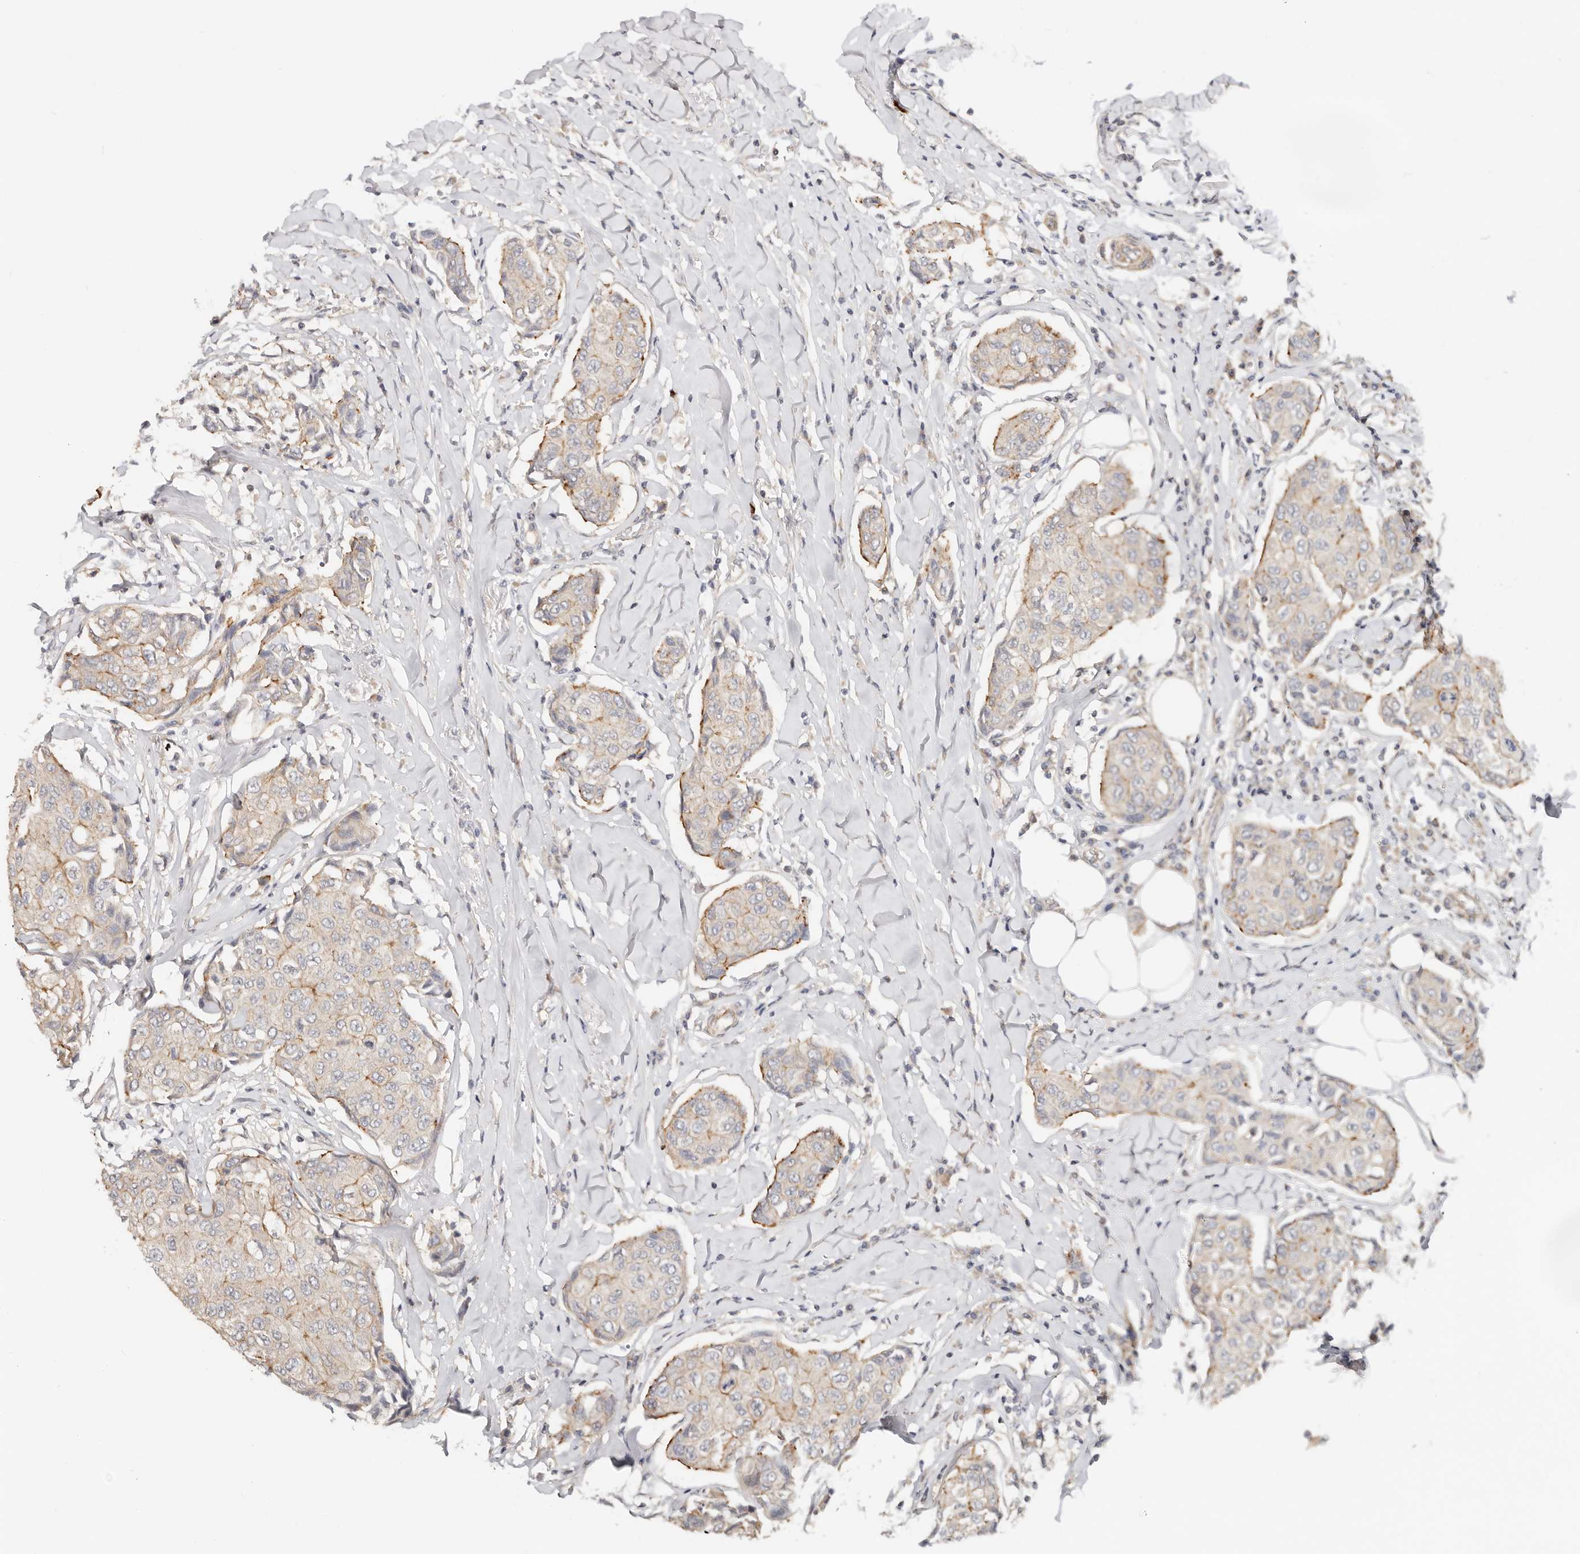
{"staining": {"intensity": "moderate", "quantity": "<25%", "location": "cytoplasmic/membranous"}, "tissue": "breast cancer", "cell_type": "Tumor cells", "image_type": "cancer", "snomed": [{"axis": "morphology", "description": "Duct carcinoma"}, {"axis": "topography", "description": "Breast"}], "caption": "A micrograph of breast invasive ductal carcinoma stained for a protein demonstrates moderate cytoplasmic/membranous brown staining in tumor cells. Using DAB (3,3'-diaminobenzidine) (brown) and hematoxylin (blue) stains, captured at high magnification using brightfield microscopy.", "gene": "ZRANB1", "patient": {"sex": "female", "age": 80}}